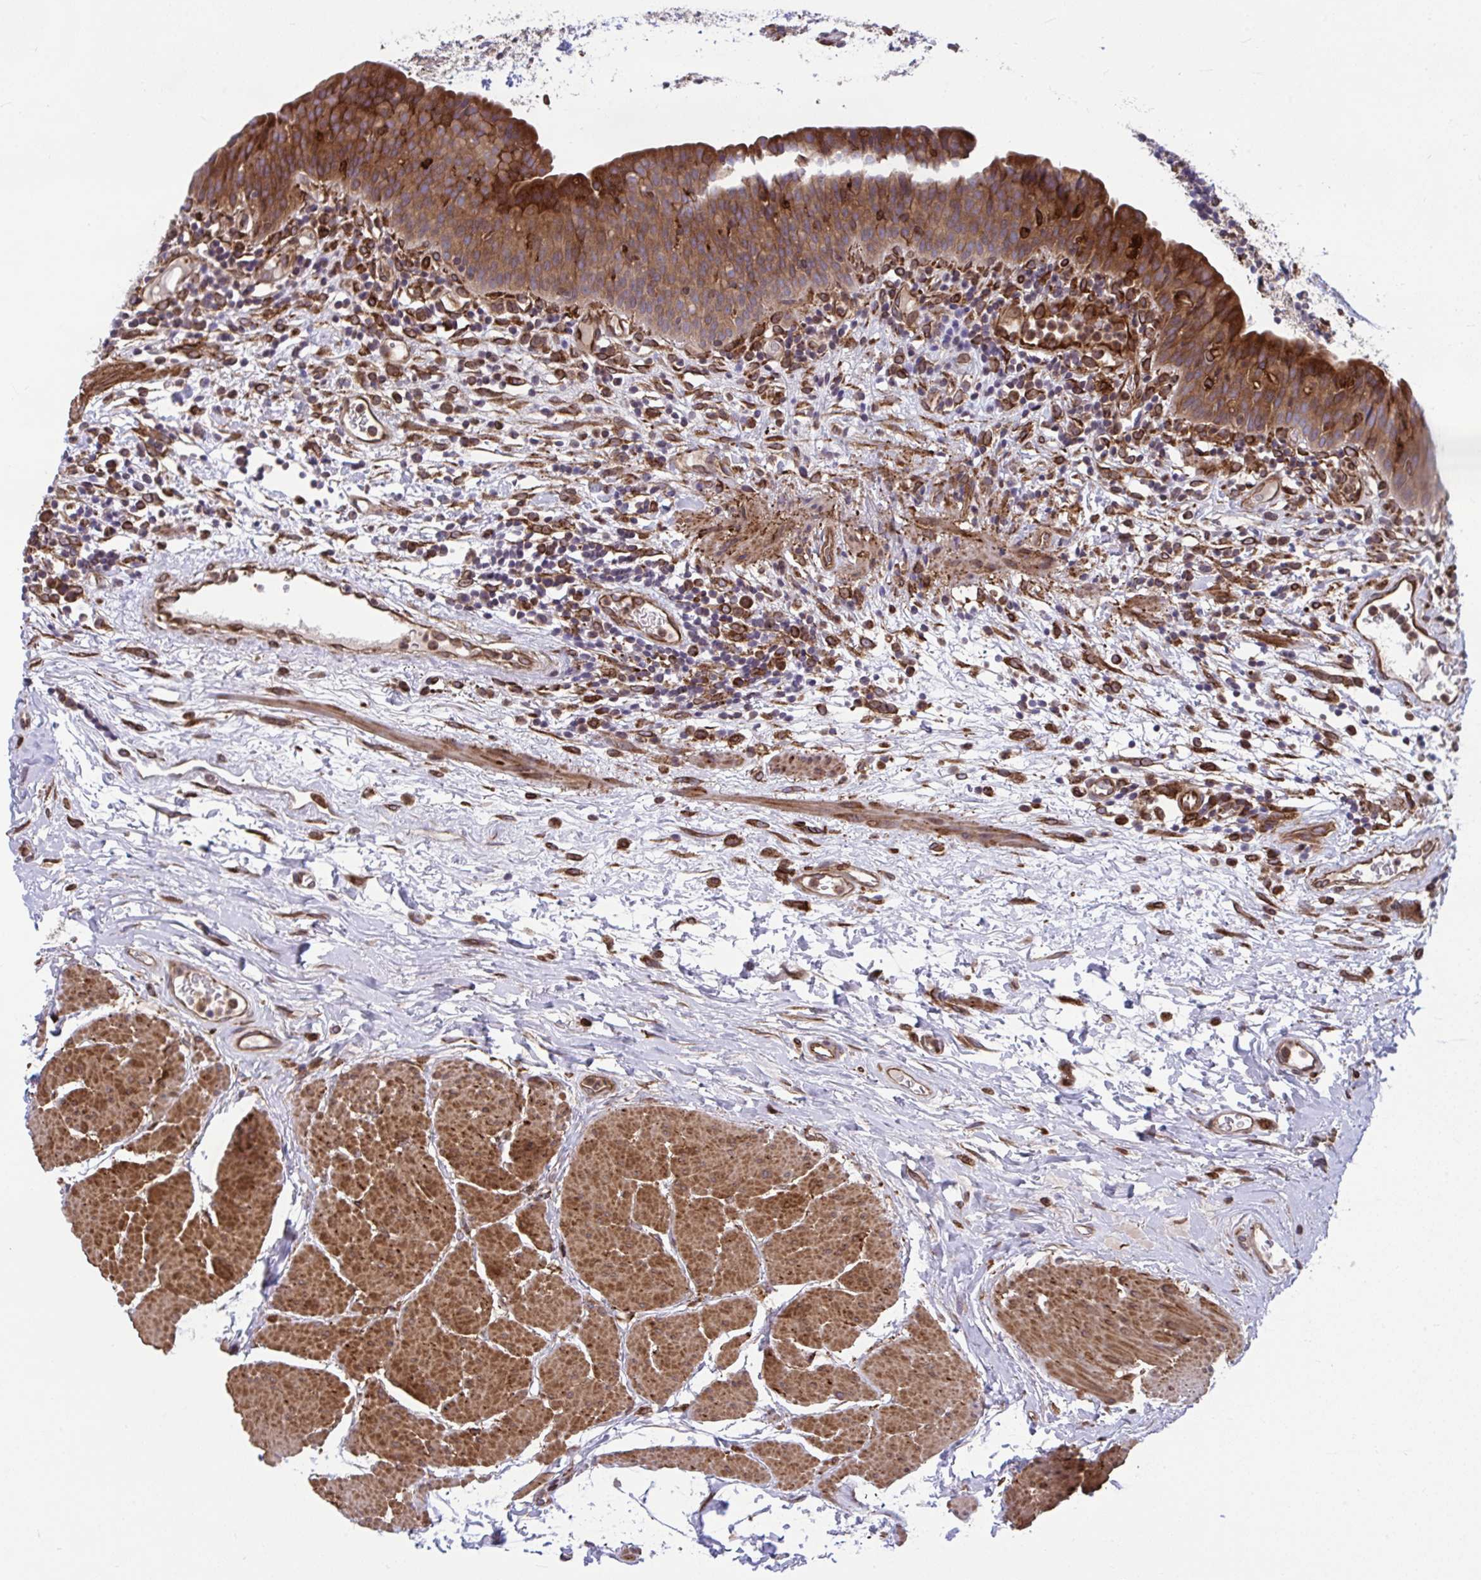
{"staining": {"intensity": "moderate", "quantity": ">75%", "location": "cytoplasmic/membranous"}, "tissue": "urinary bladder", "cell_type": "Urothelial cells", "image_type": "normal", "snomed": [{"axis": "morphology", "description": "Normal tissue, NOS"}, {"axis": "morphology", "description": "Inflammation, NOS"}, {"axis": "topography", "description": "Urinary bladder"}], "caption": "Immunohistochemical staining of unremarkable urinary bladder shows medium levels of moderate cytoplasmic/membranous positivity in approximately >75% of urothelial cells. The staining is performed using DAB (3,3'-diaminobenzidine) brown chromogen to label protein expression. The nuclei are counter-stained blue using hematoxylin.", "gene": "STIM2", "patient": {"sex": "male", "age": 57}}